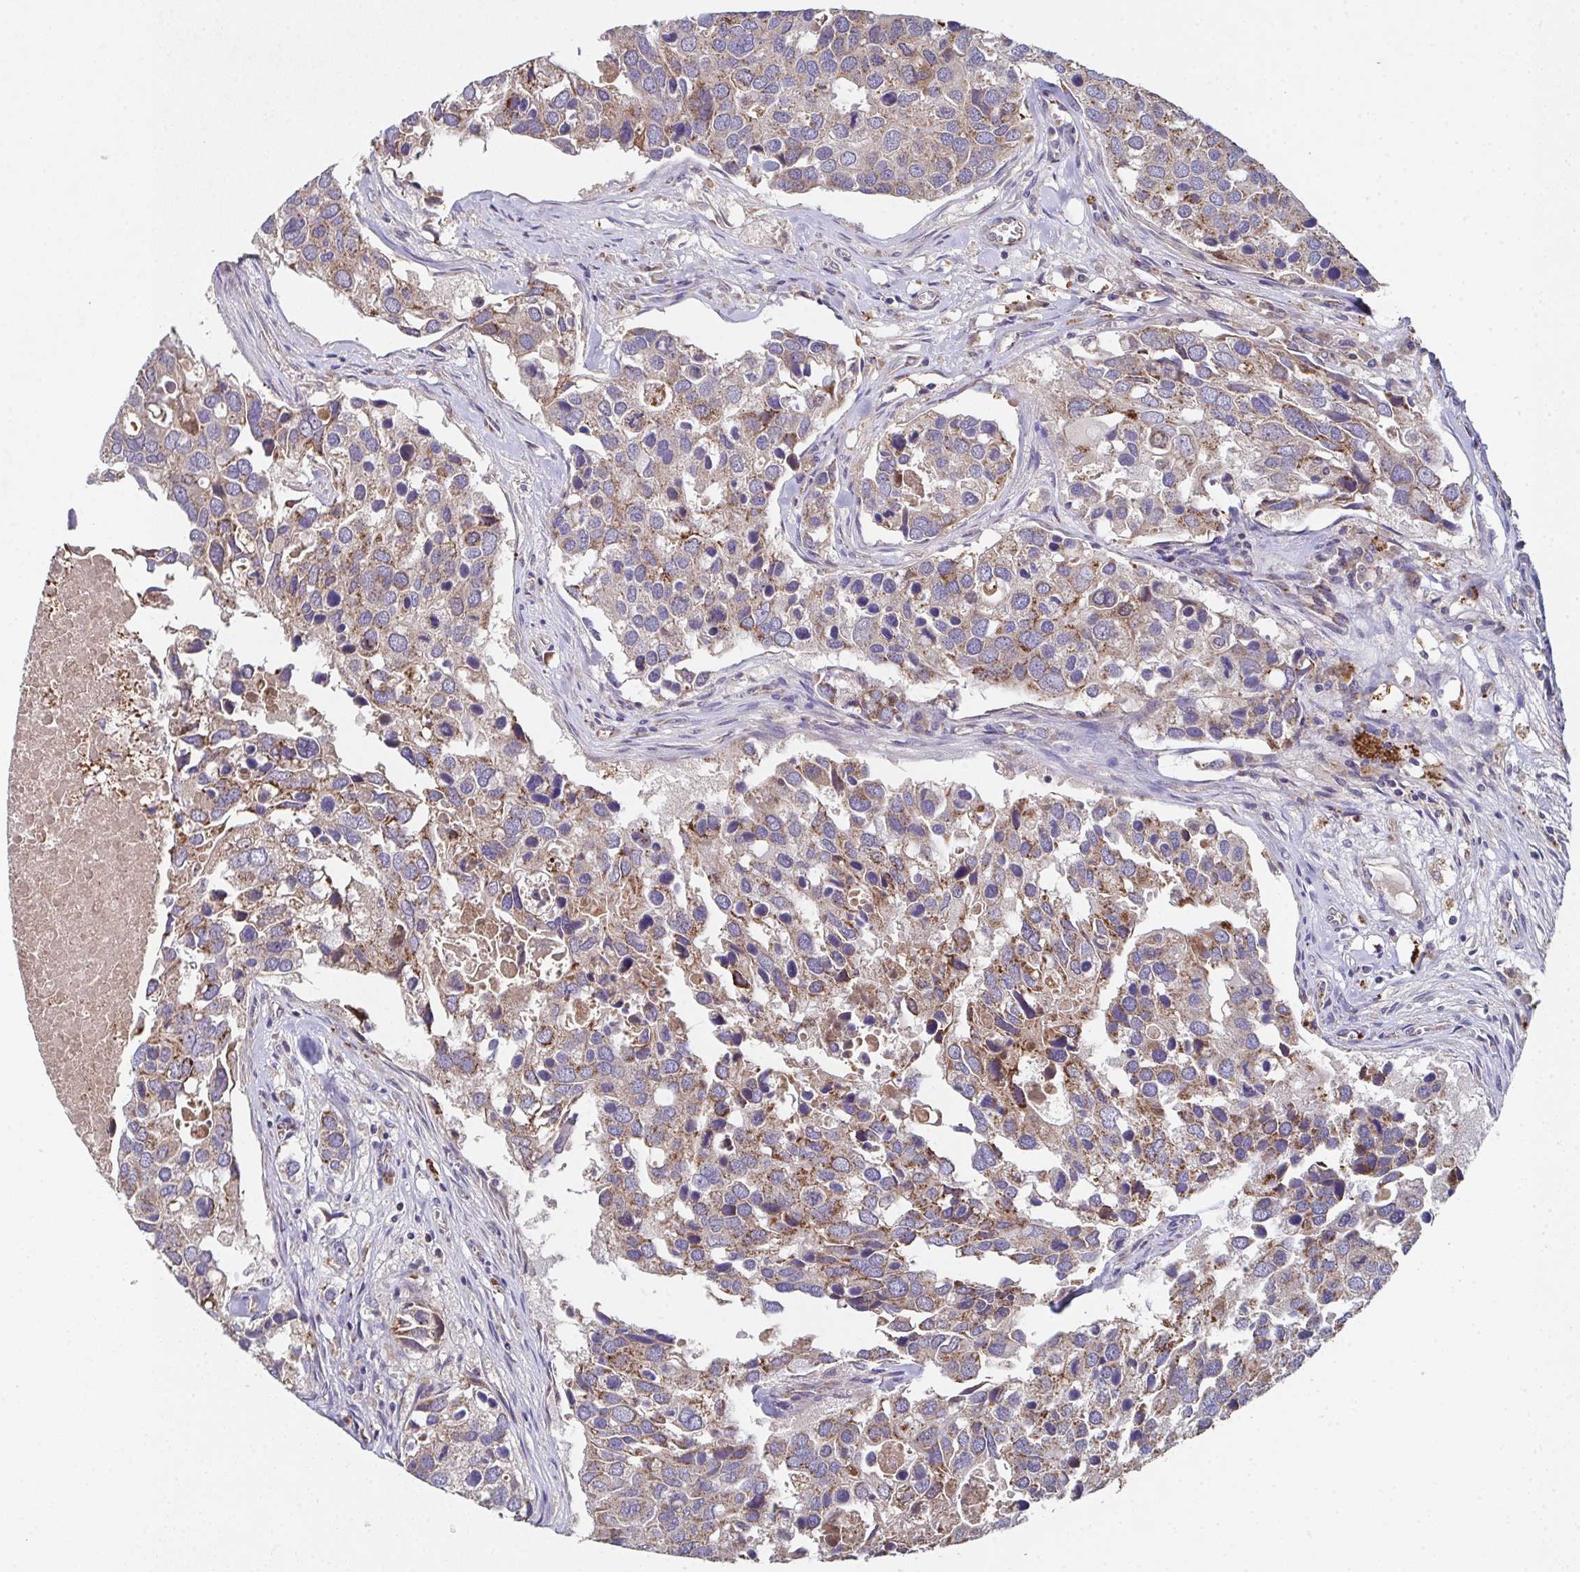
{"staining": {"intensity": "weak", "quantity": ">75%", "location": "cytoplasmic/membranous"}, "tissue": "breast cancer", "cell_type": "Tumor cells", "image_type": "cancer", "snomed": [{"axis": "morphology", "description": "Duct carcinoma"}, {"axis": "topography", "description": "Breast"}], "caption": "Immunohistochemistry (IHC) of breast cancer (invasive ductal carcinoma) shows low levels of weak cytoplasmic/membranous positivity in approximately >75% of tumor cells. The staining was performed using DAB (3,3'-diaminobenzidine) to visualize the protein expression in brown, while the nuclei were stained in blue with hematoxylin (Magnification: 20x).", "gene": "MT-ND3", "patient": {"sex": "female", "age": 83}}